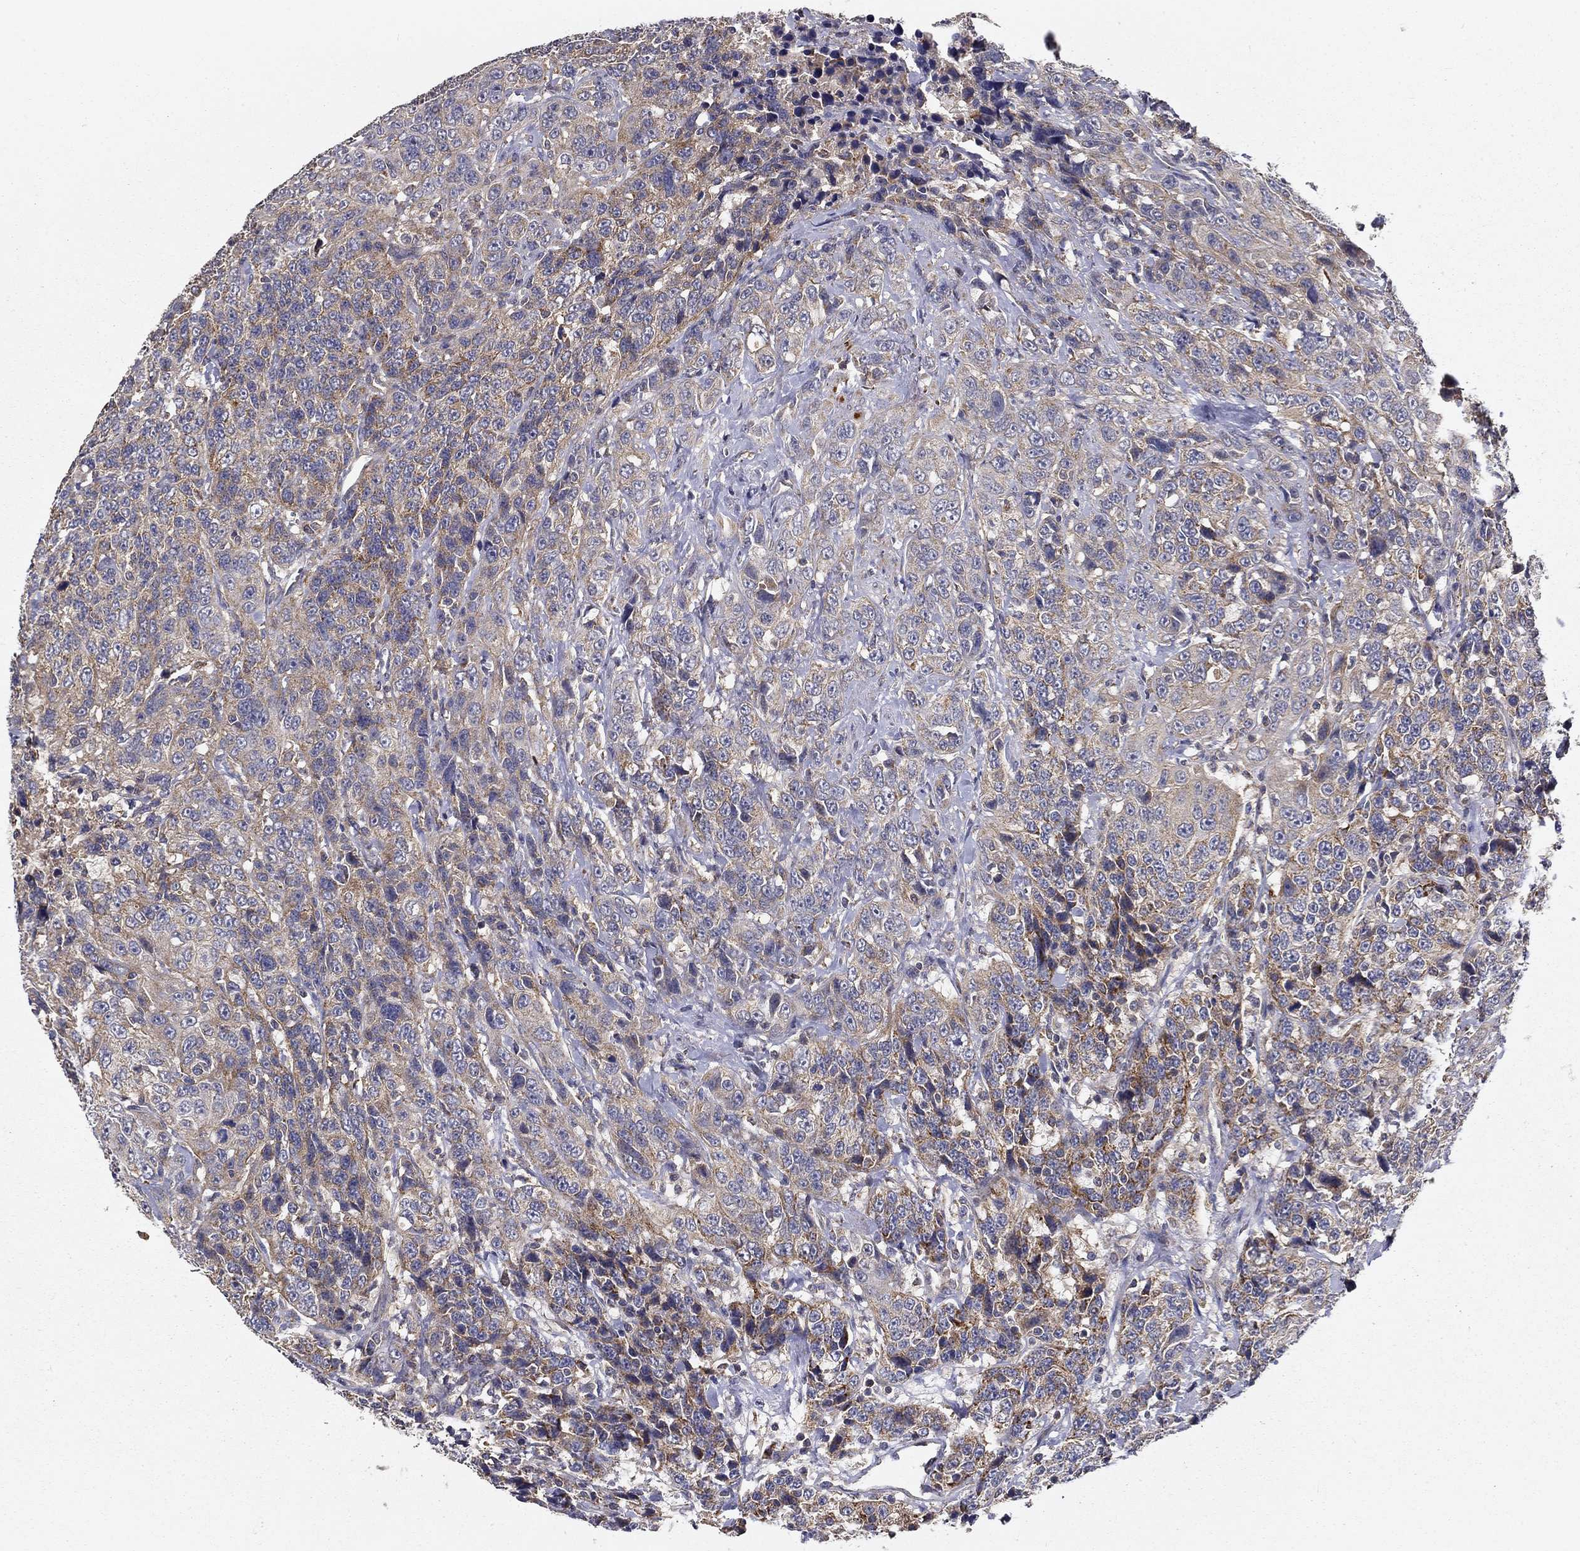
{"staining": {"intensity": "strong", "quantity": "<25%", "location": "cytoplasmic/membranous"}, "tissue": "urothelial cancer", "cell_type": "Tumor cells", "image_type": "cancer", "snomed": [{"axis": "morphology", "description": "Urothelial carcinoma, NOS"}, {"axis": "morphology", "description": "Urothelial carcinoma, High grade"}, {"axis": "topography", "description": "Urinary bladder"}], "caption": "This is a micrograph of IHC staining of urothelial cancer, which shows strong expression in the cytoplasmic/membranous of tumor cells.", "gene": "ALDH4A1", "patient": {"sex": "female", "age": 73}}